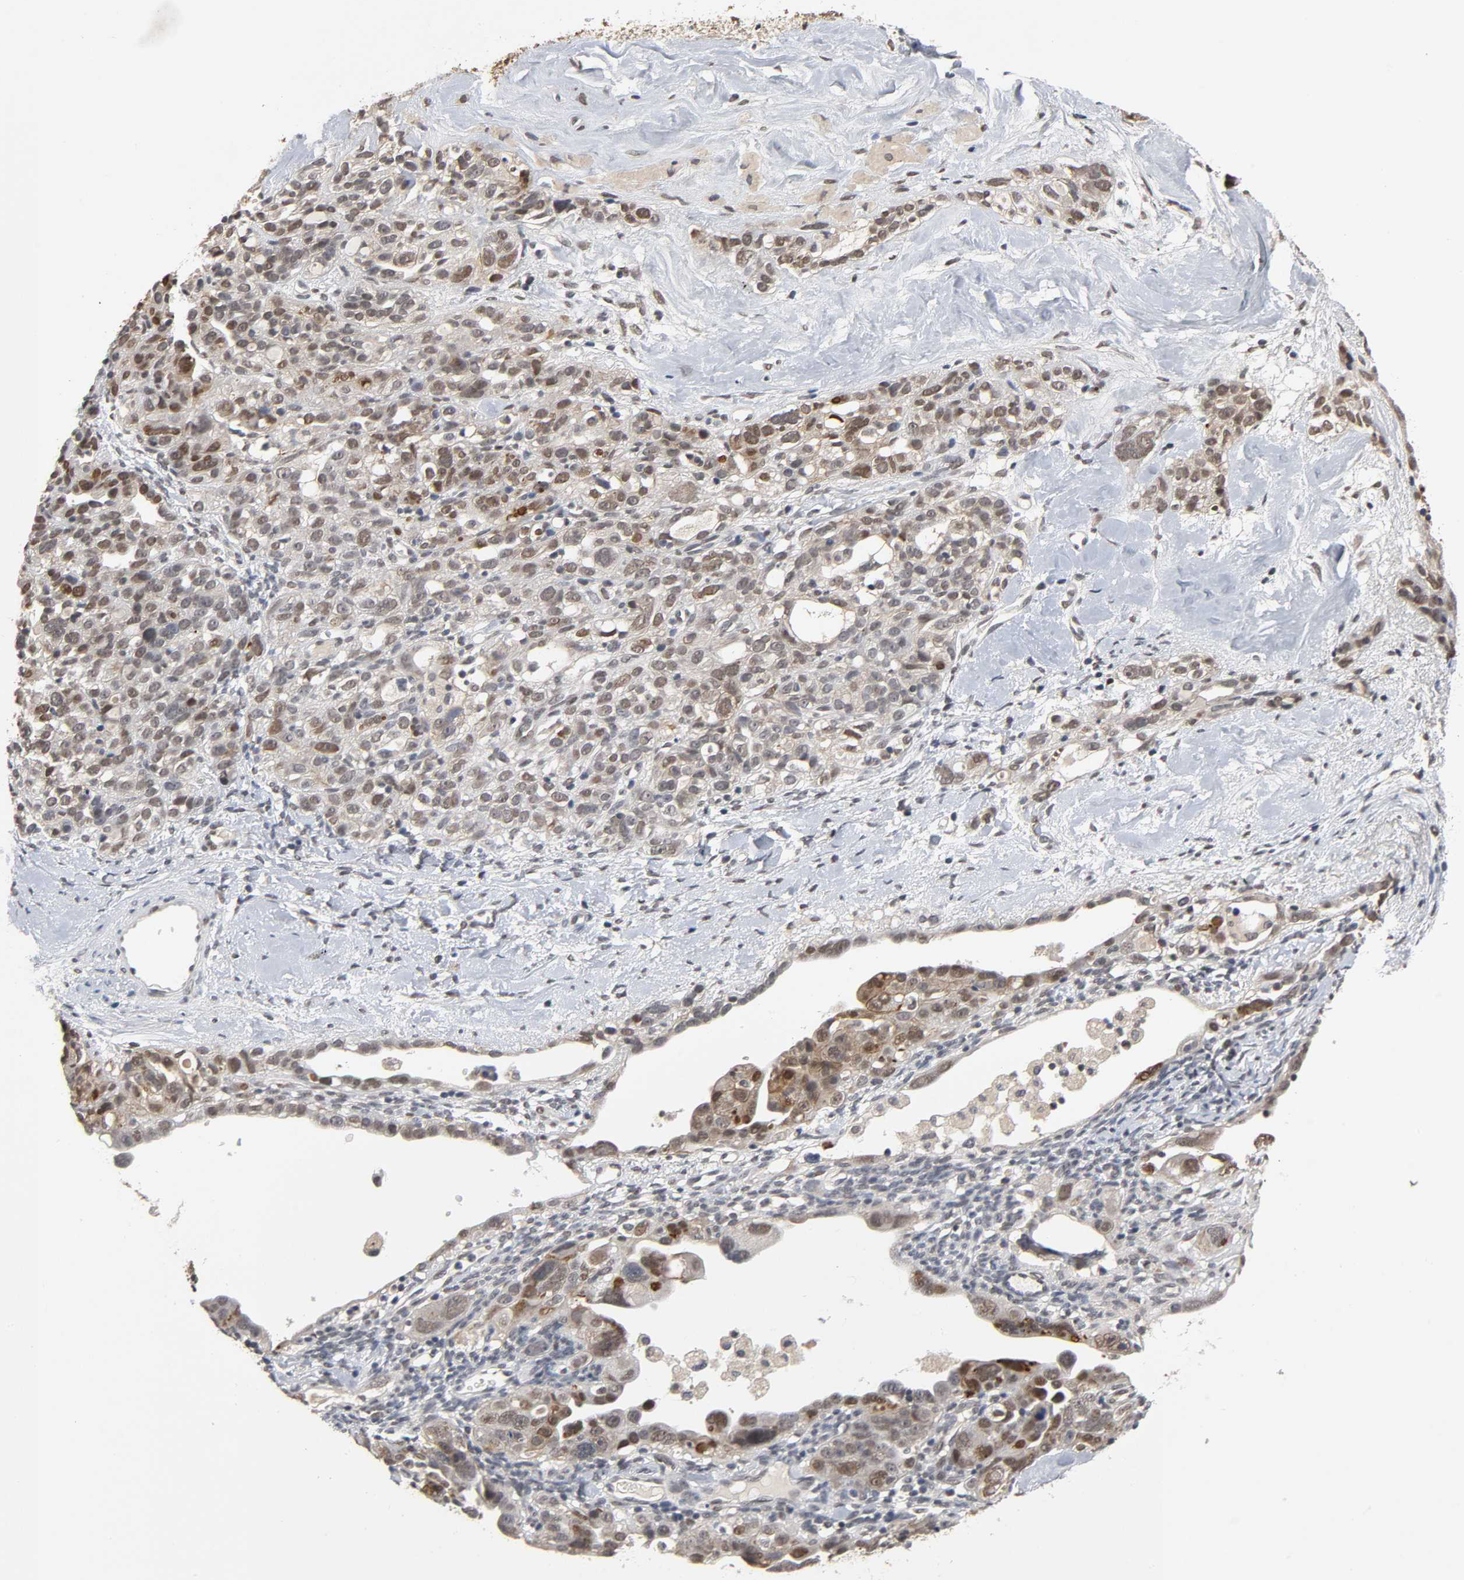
{"staining": {"intensity": "moderate", "quantity": "25%-75%", "location": "cytoplasmic/membranous,nuclear"}, "tissue": "ovarian cancer", "cell_type": "Tumor cells", "image_type": "cancer", "snomed": [{"axis": "morphology", "description": "Cystadenocarcinoma, serous, NOS"}, {"axis": "topography", "description": "Ovary"}], "caption": "Moderate cytoplasmic/membranous and nuclear staining for a protein is present in approximately 25%-75% of tumor cells of serous cystadenocarcinoma (ovarian) using immunohistochemistry.", "gene": "HTR1E", "patient": {"sex": "female", "age": 66}}